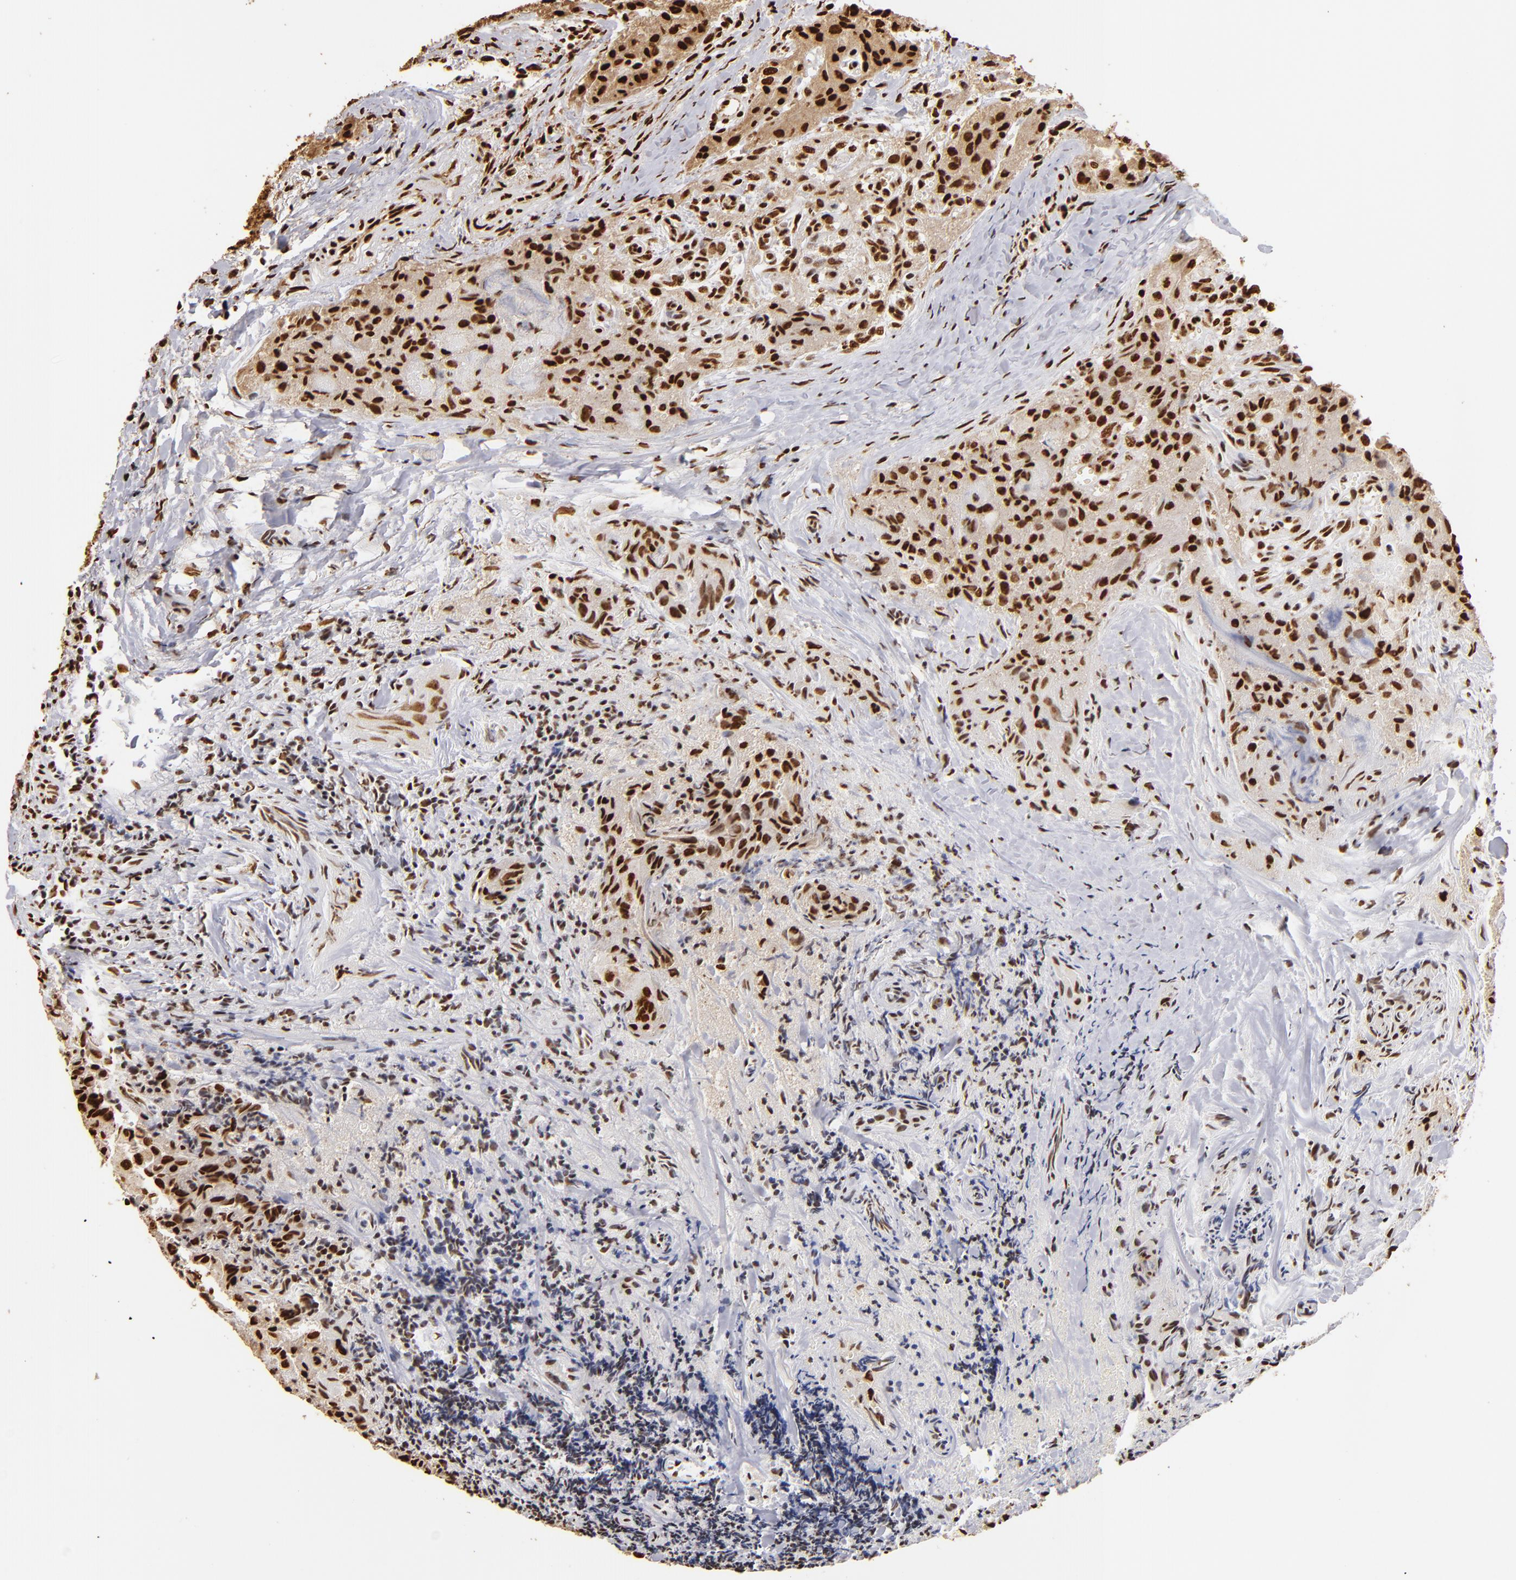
{"staining": {"intensity": "strong", "quantity": ">75%", "location": "cytoplasmic/membranous,nuclear"}, "tissue": "thyroid cancer", "cell_type": "Tumor cells", "image_type": "cancer", "snomed": [{"axis": "morphology", "description": "Papillary adenocarcinoma, NOS"}, {"axis": "topography", "description": "Thyroid gland"}], "caption": "Protein staining displays strong cytoplasmic/membranous and nuclear positivity in approximately >75% of tumor cells in thyroid papillary adenocarcinoma.", "gene": "ILF3", "patient": {"sex": "female", "age": 71}}